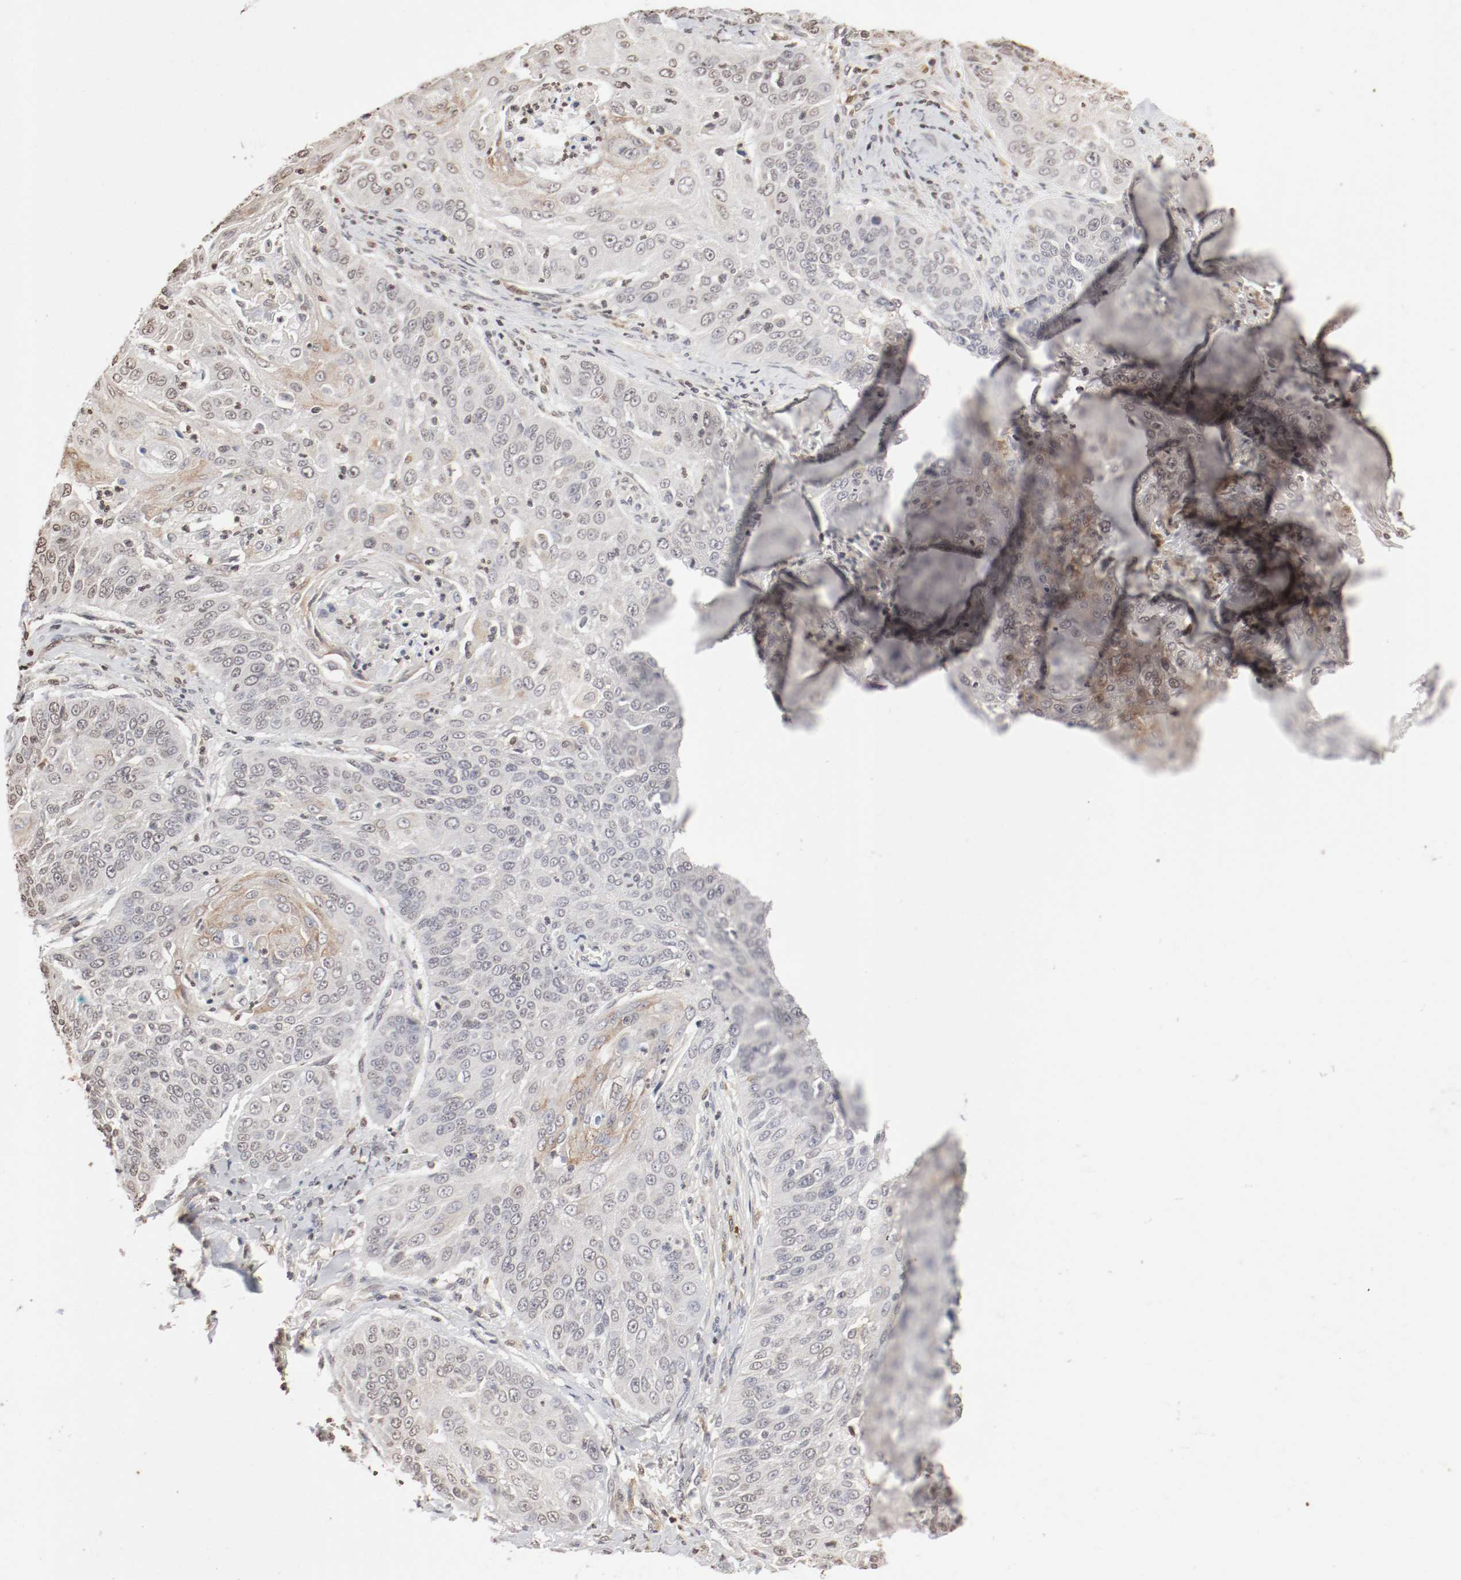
{"staining": {"intensity": "weak", "quantity": "<25%", "location": "cytoplasmic/membranous"}, "tissue": "cervical cancer", "cell_type": "Tumor cells", "image_type": "cancer", "snomed": [{"axis": "morphology", "description": "Squamous cell carcinoma, NOS"}, {"axis": "topography", "description": "Cervix"}], "caption": "High power microscopy micrograph of an immunohistochemistry histopathology image of cervical cancer (squamous cell carcinoma), revealing no significant expression in tumor cells. (Brightfield microscopy of DAB IHC at high magnification).", "gene": "WASL", "patient": {"sex": "female", "age": 64}}